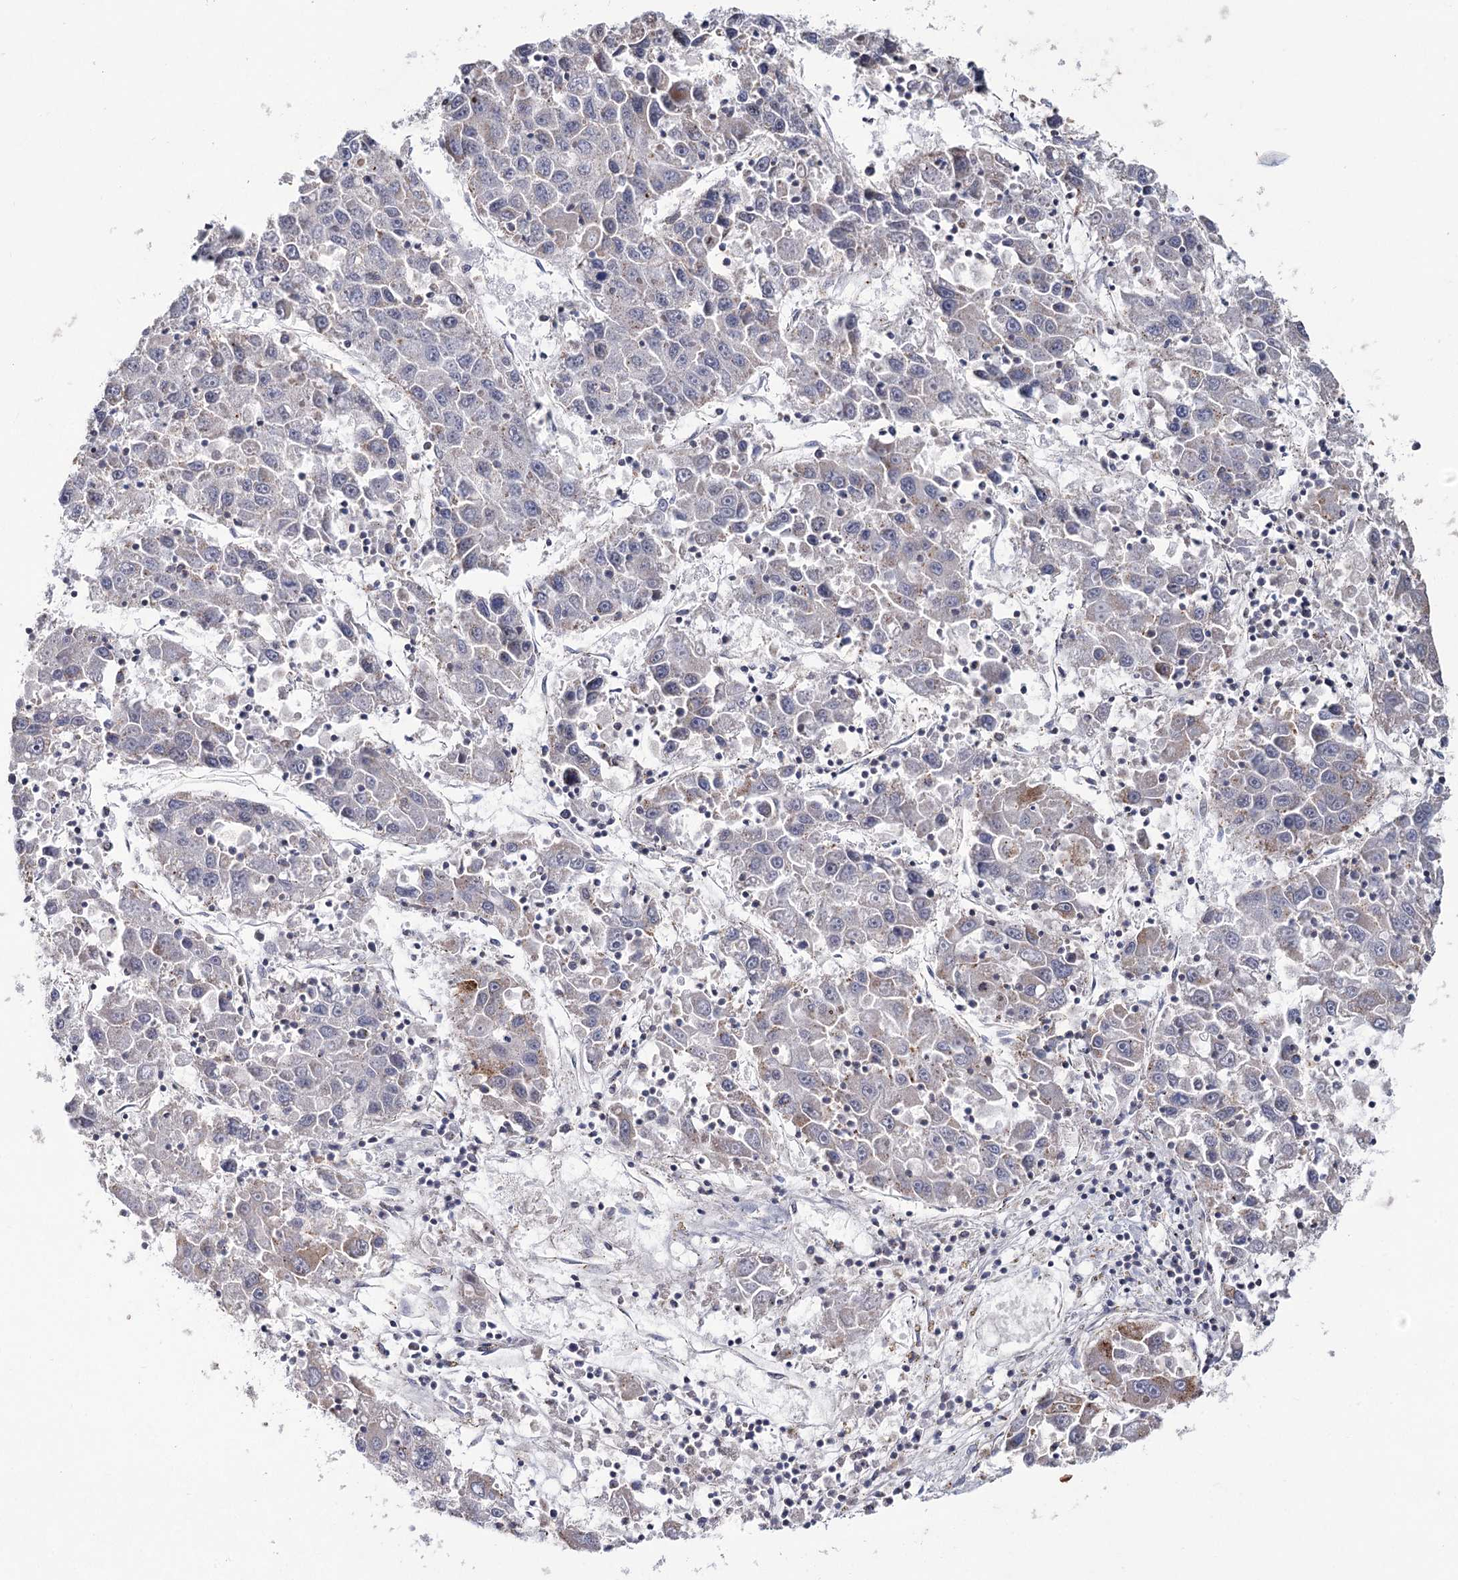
{"staining": {"intensity": "negative", "quantity": "none", "location": "none"}, "tissue": "liver cancer", "cell_type": "Tumor cells", "image_type": "cancer", "snomed": [{"axis": "morphology", "description": "Carcinoma, Hepatocellular, NOS"}, {"axis": "topography", "description": "Liver"}], "caption": "High magnification brightfield microscopy of liver cancer (hepatocellular carcinoma) stained with DAB (brown) and counterstained with hematoxylin (blue): tumor cells show no significant positivity. (DAB (3,3'-diaminobenzidine) immunohistochemistry with hematoxylin counter stain).", "gene": "ATL2", "patient": {"sex": "male", "age": 49}}